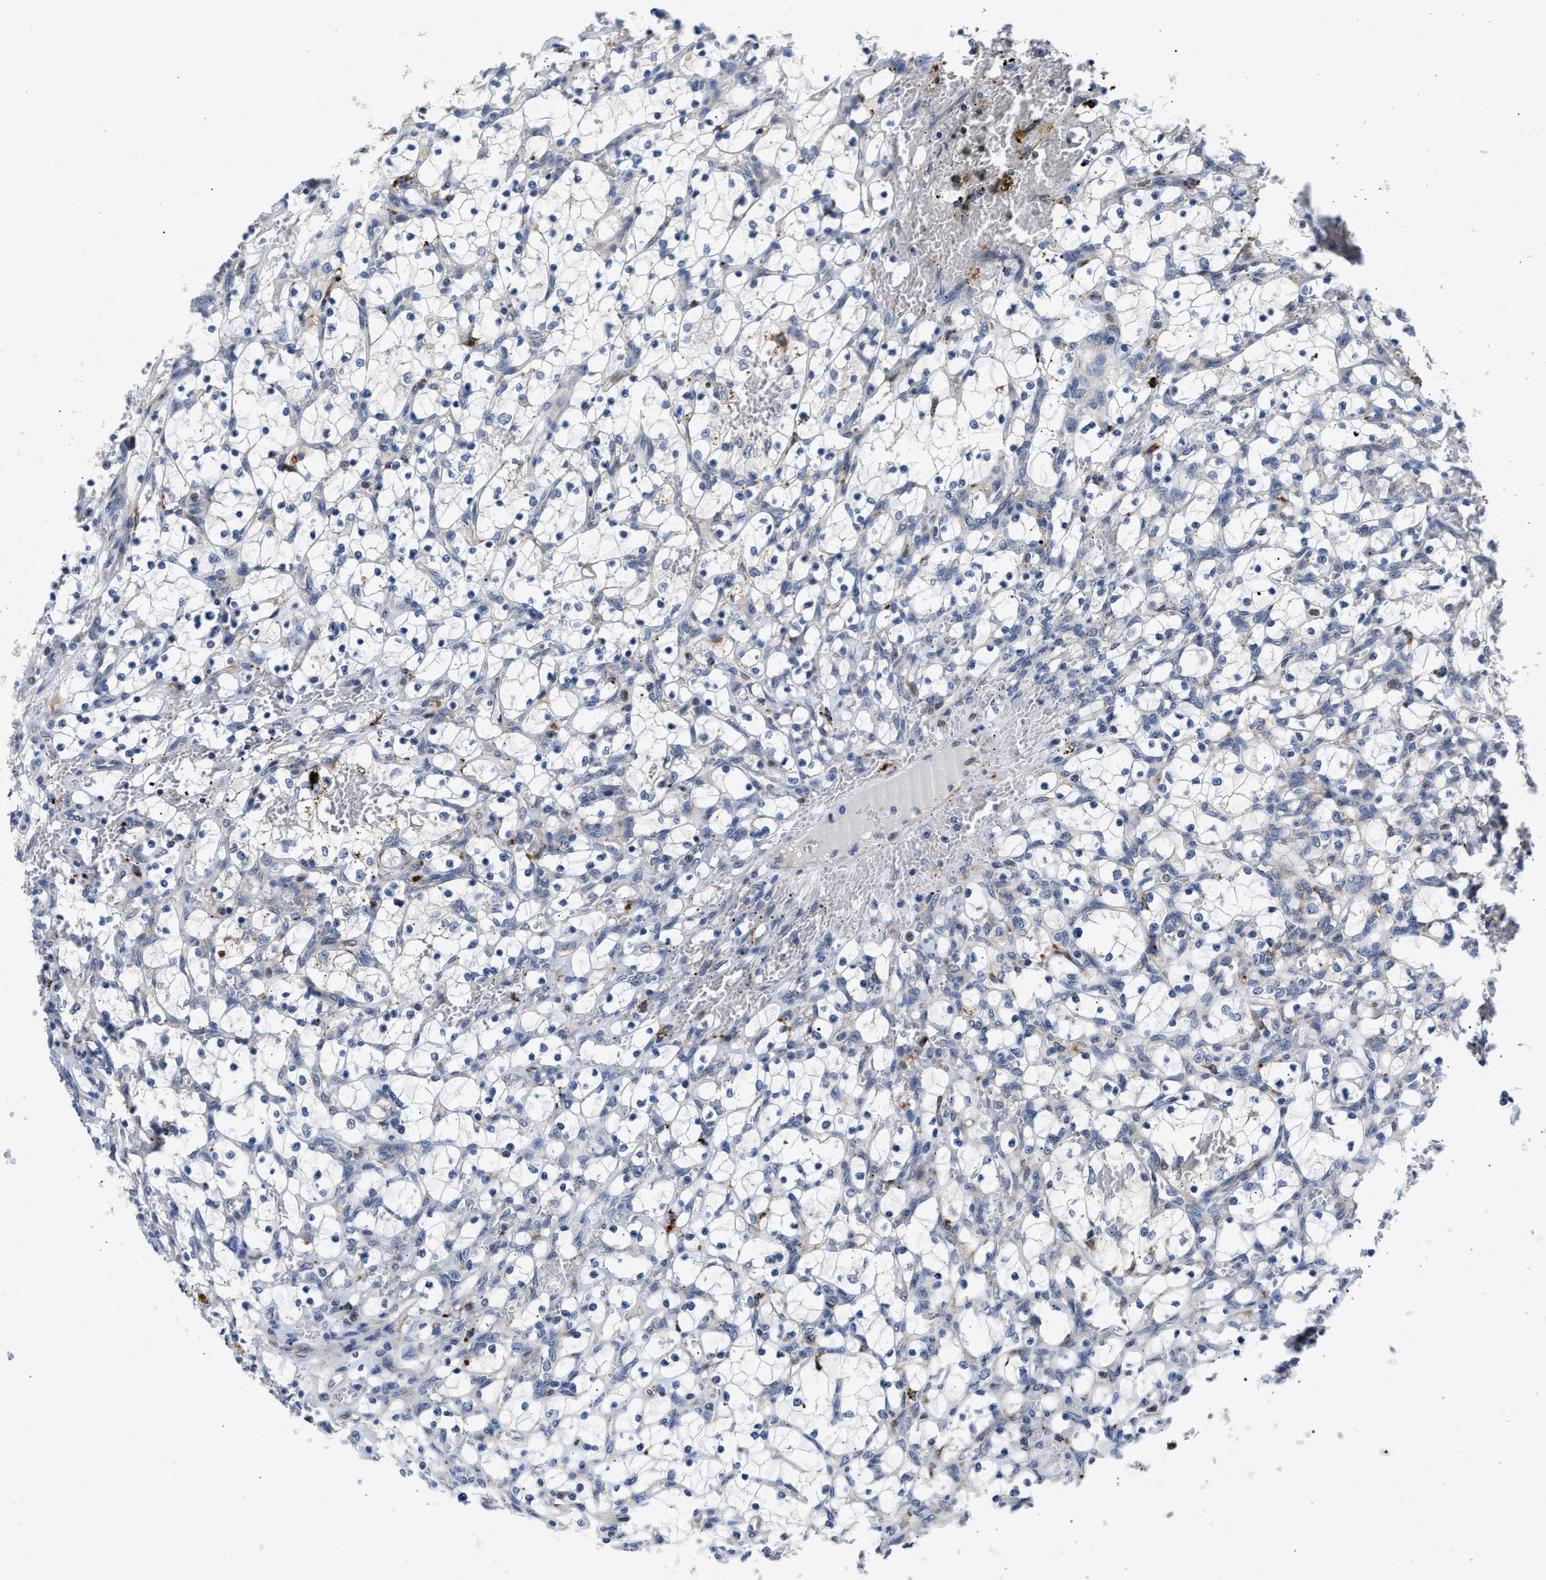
{"staining": {"intensity": "negative", "quantity": "none", "location": "none"}, "tissue": "renal cancer", "cell_type": "Tumor cells", "image_type": "cancer", "snomed": [{"axis": "morphology", "description": "Adenocarcinoma, NOS"}, {"axis": "topography", "description": "Kidney"}], "caption": "The image exhibits no staining of tumor cells in adenocarcinoma (renal).", "gene": "PPM1L", "patient": {"sex": "female", "age": 69}}